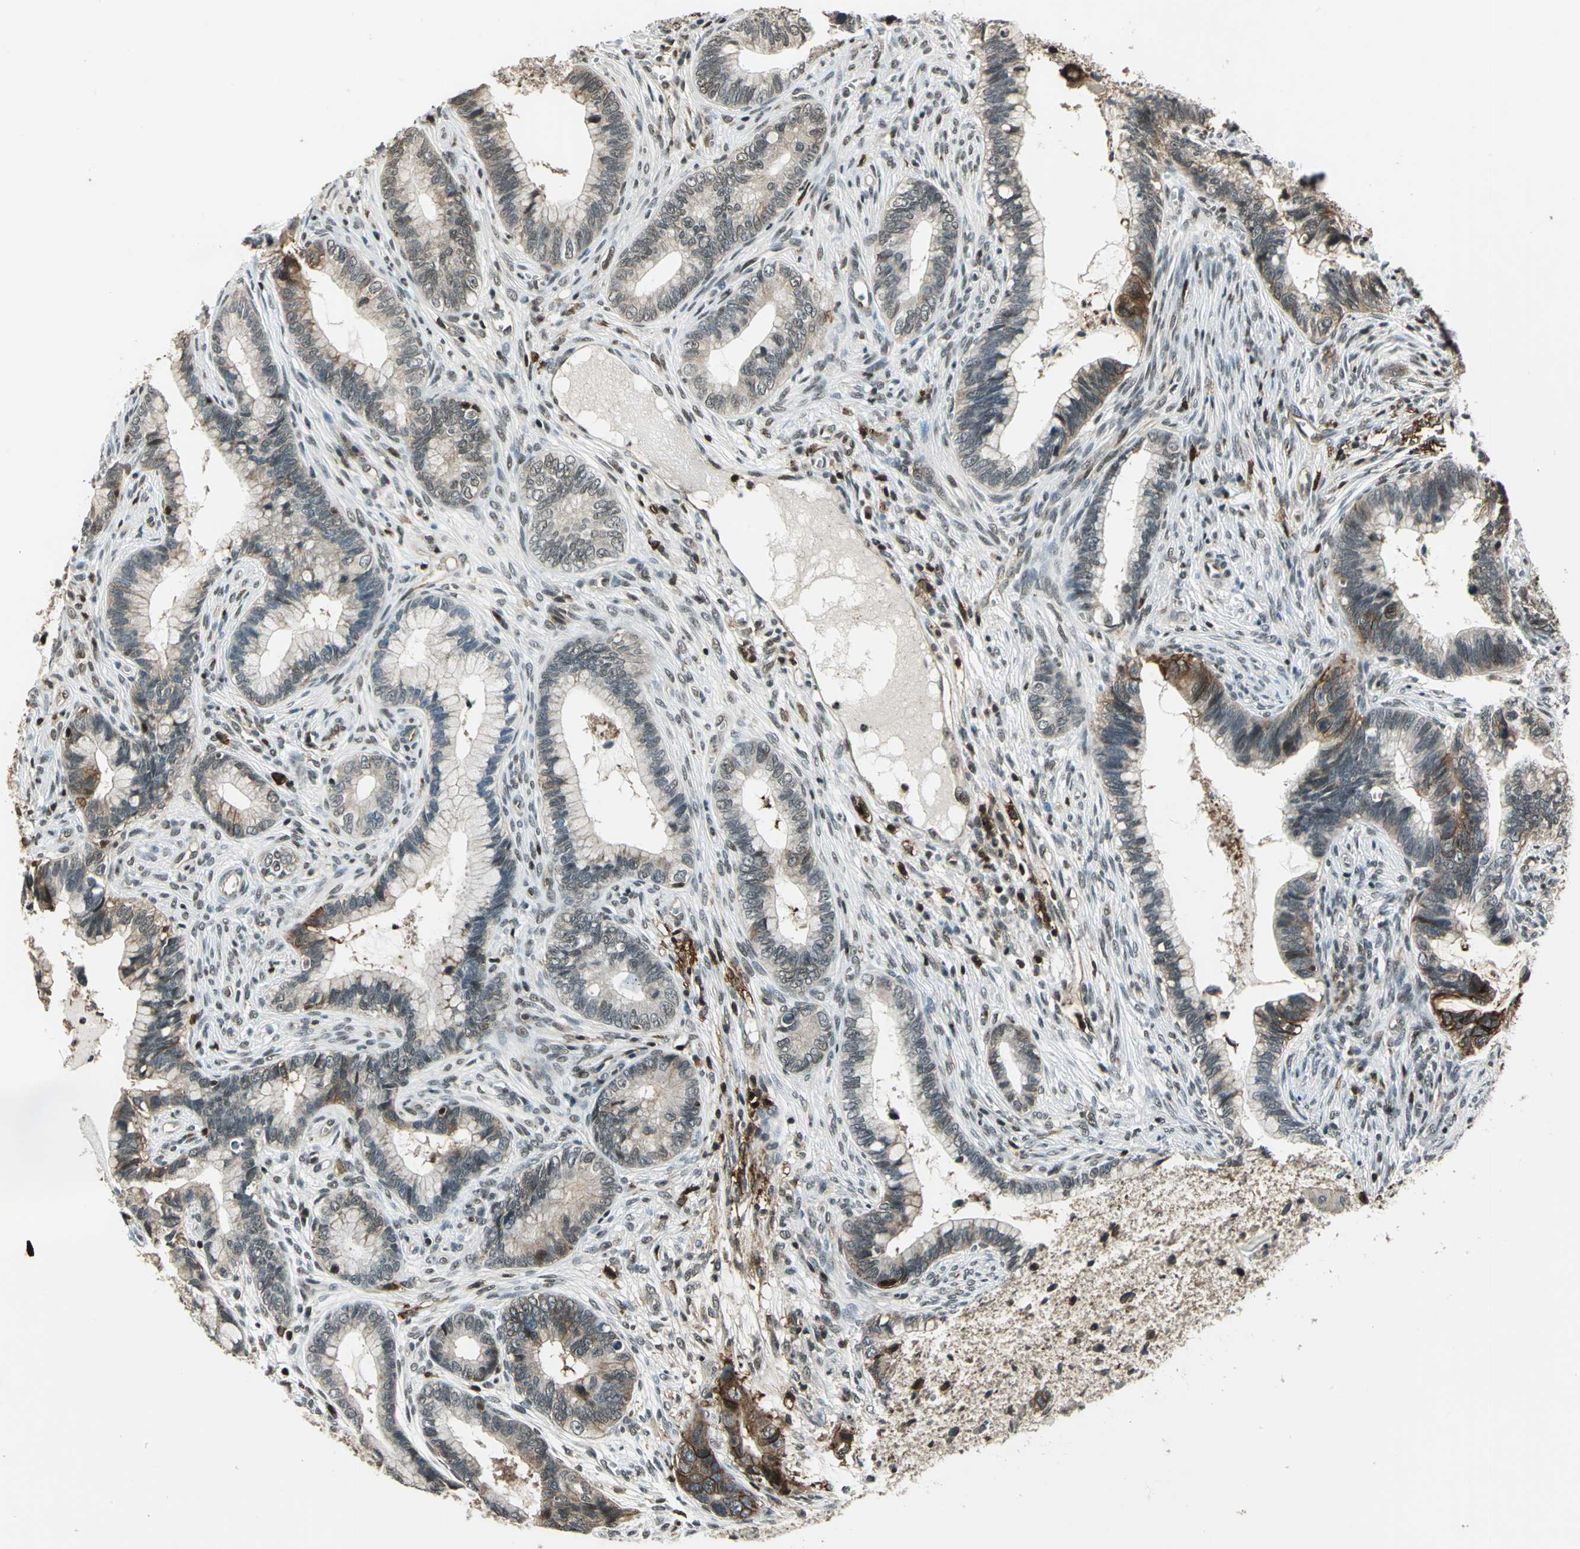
{"staining": {"intensity": "strong", "quantity": "25%-75%", "location": "cytoplasmic/membranous"}, "tissue": "cervical cancer", "cell_type": "Tumor cells", "image_type": "cancer", "snomed": [{"axis": "morphology", "description": "Adenocarcinoma, NOS"}, {"axis": "topography", "description": "Cervix"}], "caption": "Cervical adenocarcinoma was stained to show a protein in brown. There is high levels of strong cytoplasmic/membranous staining in approximately 25%-75% of tumor cells.", "gene": "NR2C2", "patient": {"sex": "female", "age": 44}}